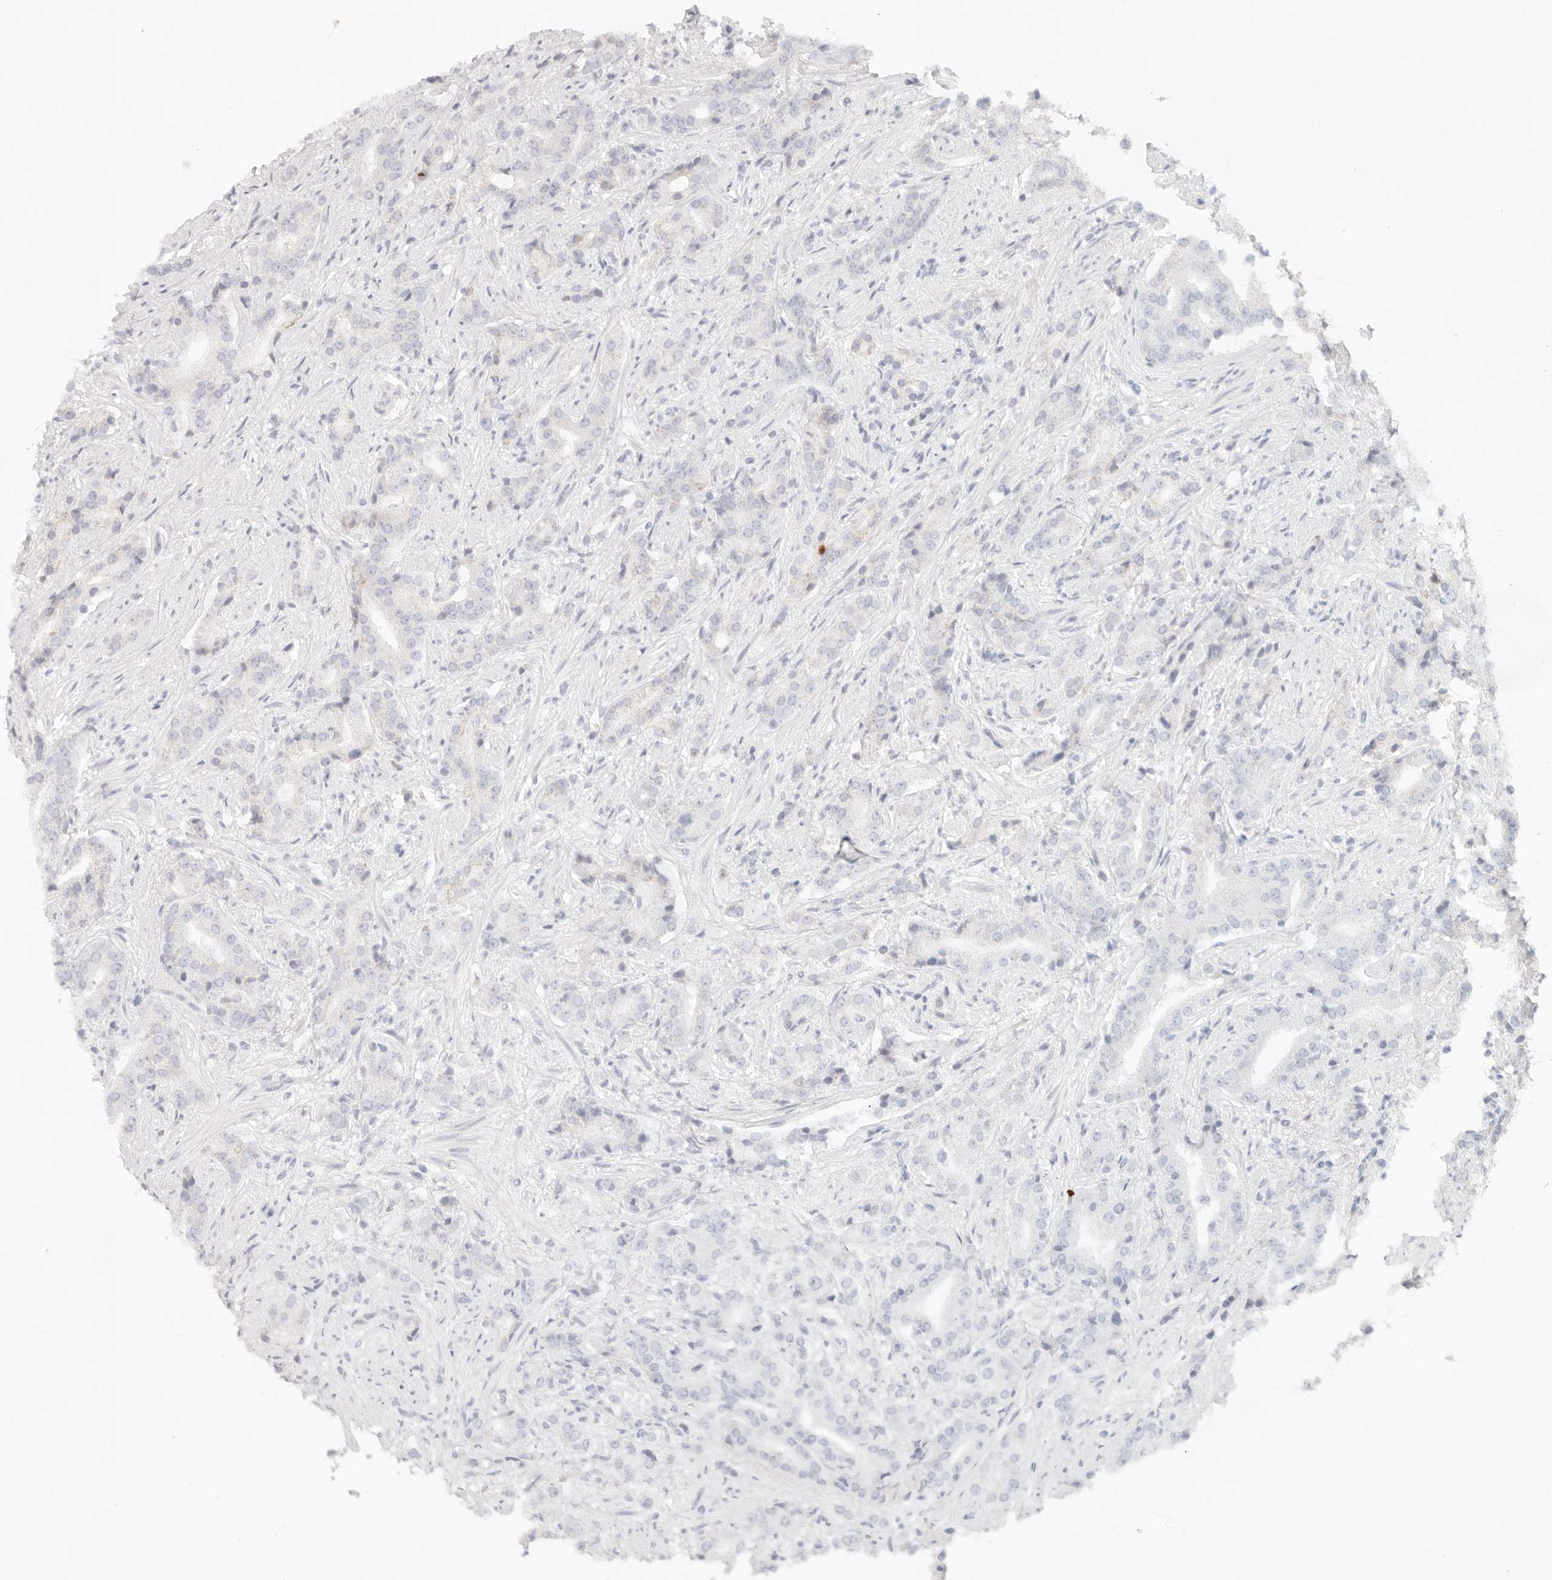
{"staining": {"intensity": "weak", "quantity": "<25%", "location": "cytoplasmic/membranous"}, "tissue": "prostate cancer", "cell_type": "Tumor cells", "image_type": "cancer", "snomed": [{"axis": "morphology", "description": "Adenocarcinoma, Low grade"}, {"axis": "topography", "description": "Prostate"}], "caption": "High power microscopy micrograph of an IHC histopathology image of prostate cancer (adenocarcinoma (low-grade)), revealing no significant expression in tumor cells. (Brightfield microscopy of DAB immunohistochemistry at high magnification).", "gene": "SPHK1", "patient": {"sex": "male", "age": 67}}